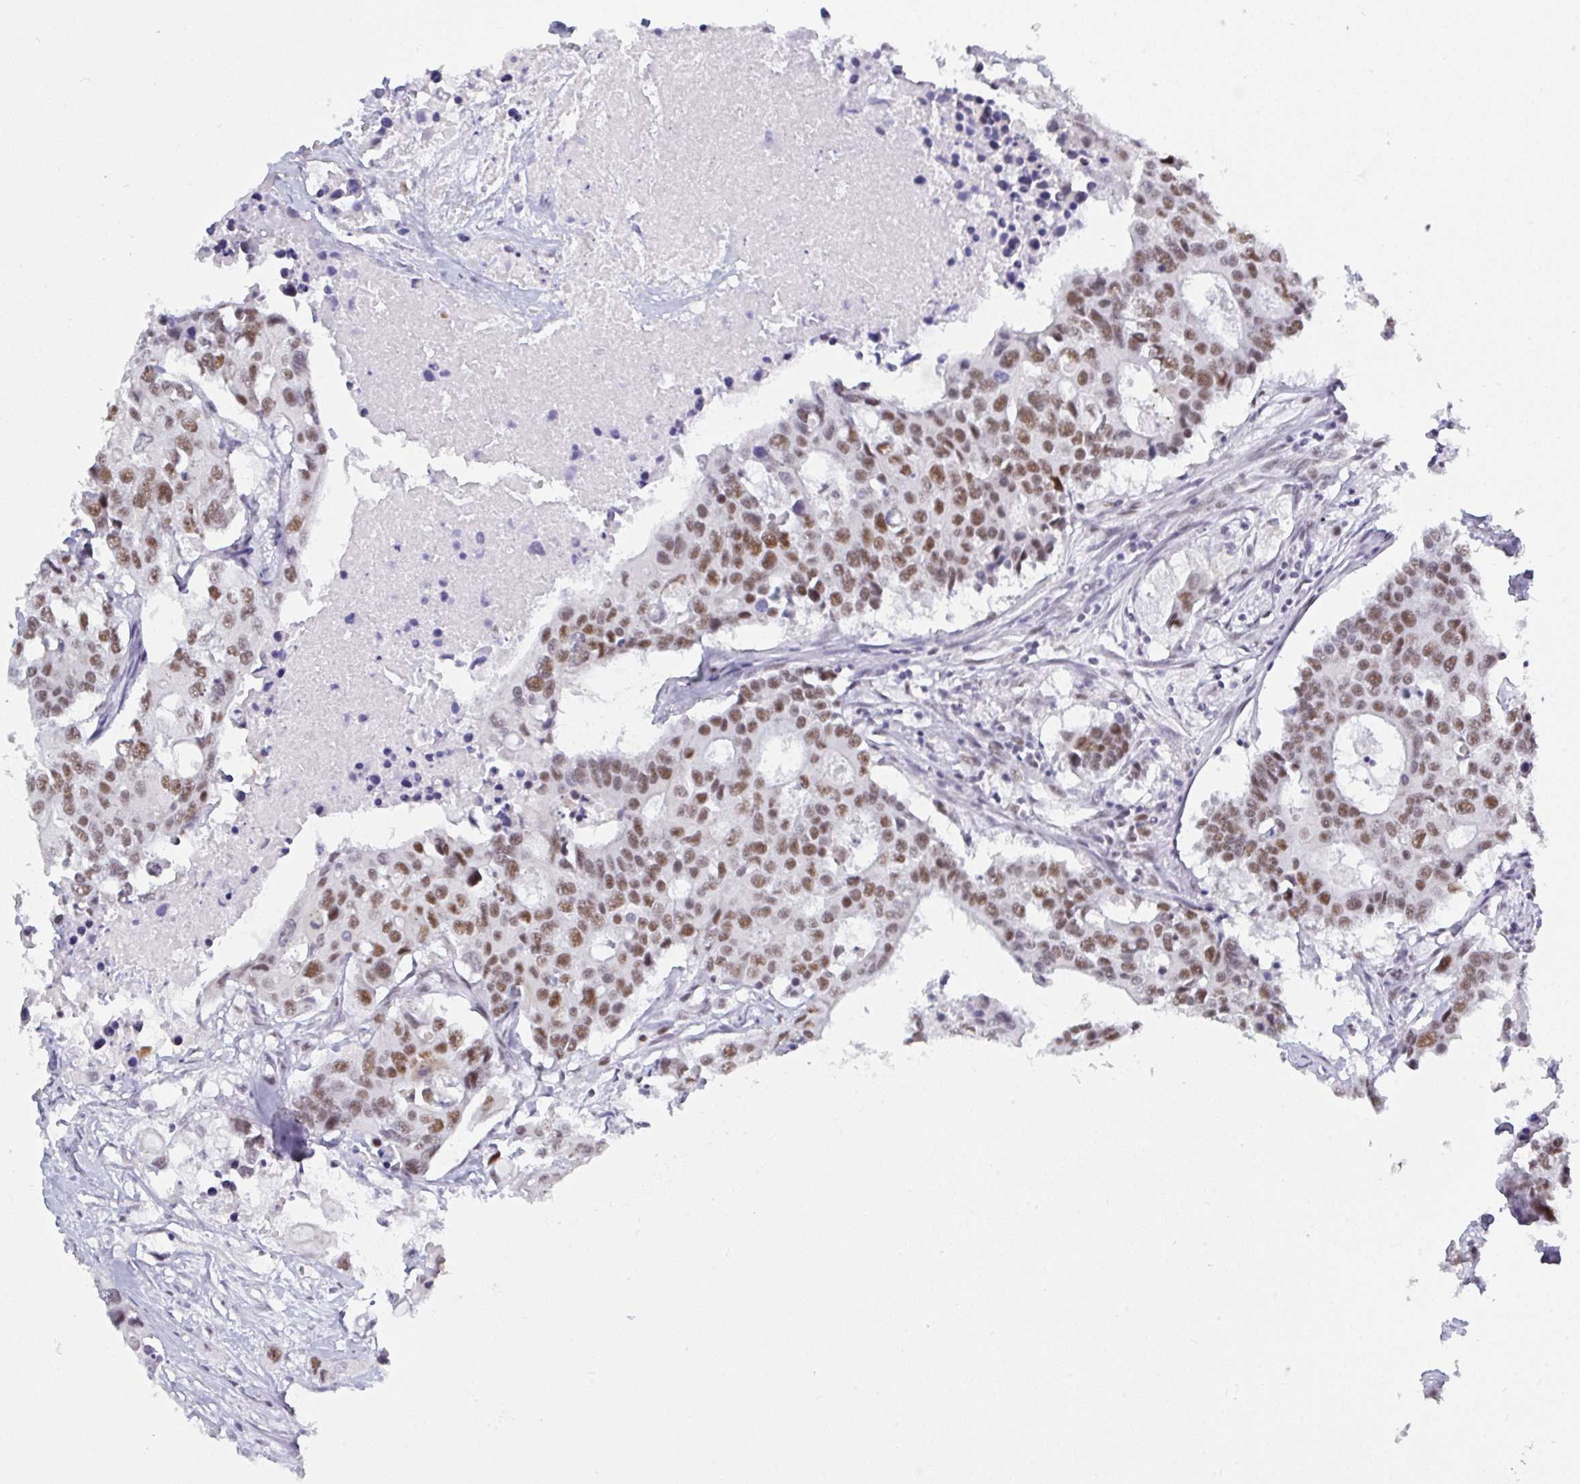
{"staining": {"intensity": "moderate", "quantity": ">75%", "location": "nuclear"}, "tissue": "colorectal cancer", "cell_type": "Tumor cells", "image_type": "cancer", "snomed": [{"axis": "morphology", "description": "Adenocarcinoma, NOS"}, {"axis": "topography", "description": "Colon"}], "caption": "Protein expression analysis of human colorectal cancer reveals moderate nuclear staining in approximately >75% of tumor cells.", "gene": "PPP1R10", "patient": {"sex": "male", "age": 77}}